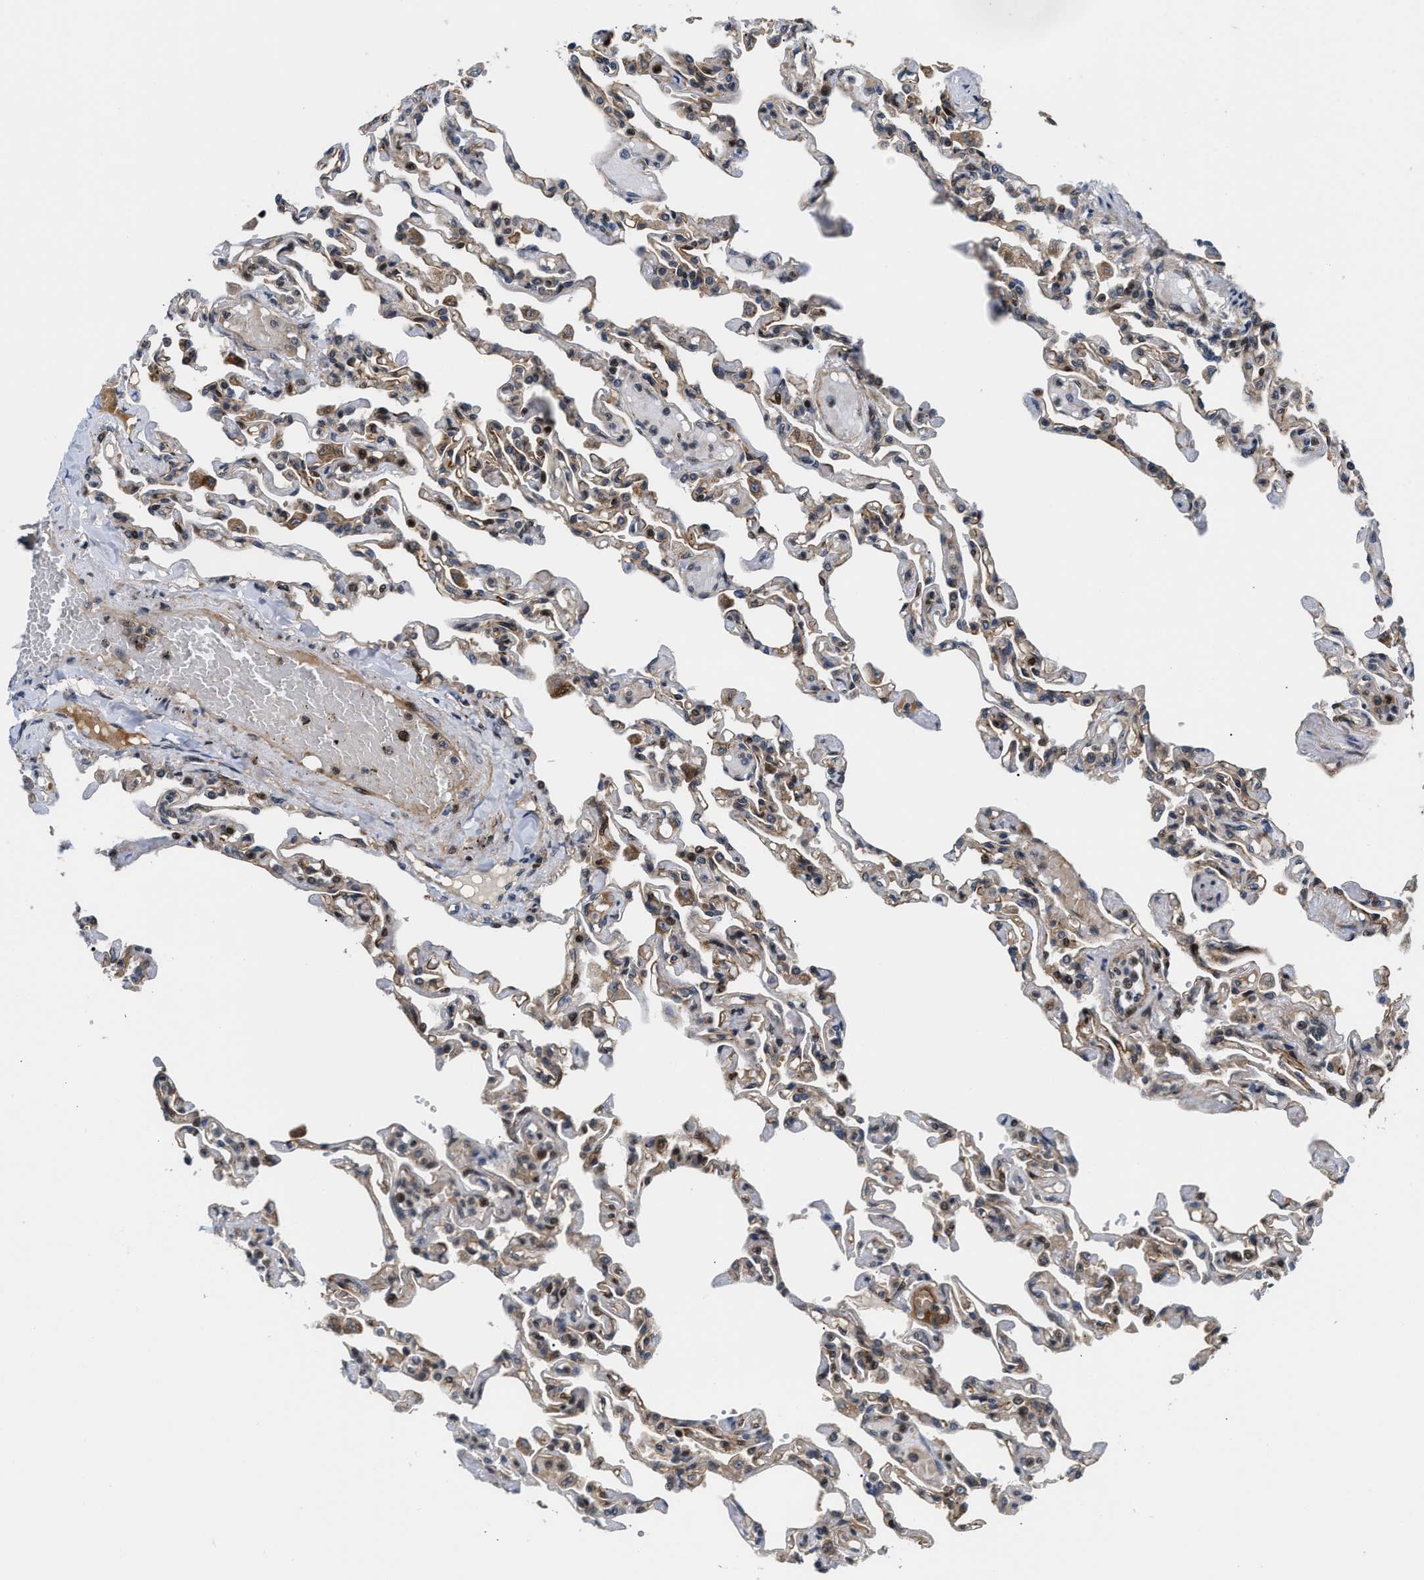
{"staining": {"intensity": "strong", "quantity": "25%-75%", "location": "cytoplasmic/membranous,nuclear"}, "tissue": "lung", "cell_type": "Alveolar cells", "image_type": "normal", "snomed": [{"axis": "morphology", "description": "Normal tissue, NOS"}, {"axis": "topography", "description": "Lung"}], "caption": "Alveolar cells demonstrate high levels of strong cytoplasmic/membranous,nuclear staining in approximately 25%-75% of cells in normal lung. Ihc stains the protein of interest in brown and the nuclei are stained blue.", "gene": "ALDH3A2", "patient": {"sex": "male", "age": 21}}